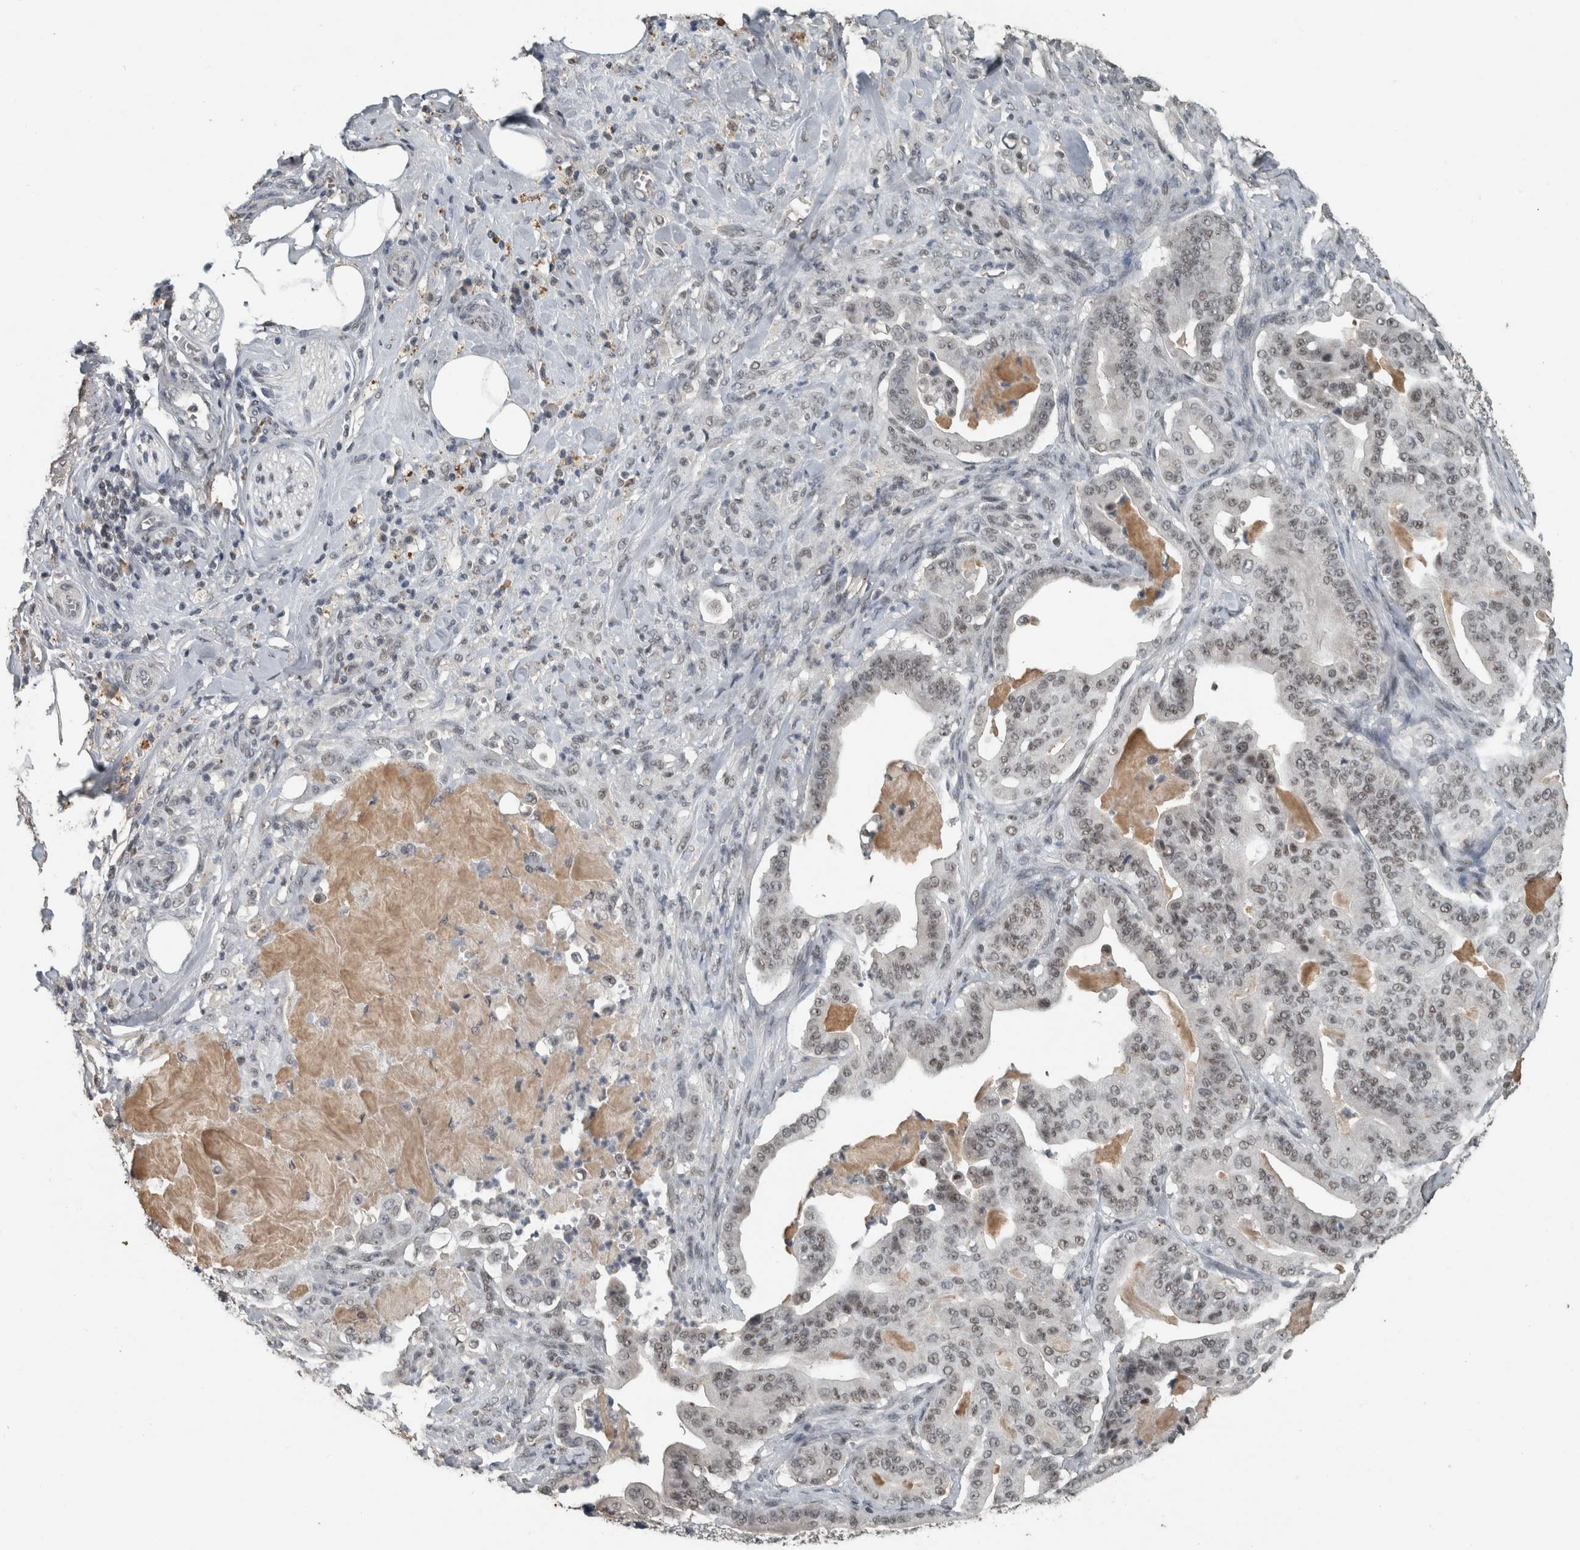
{"staining": {"intensity": "weak", "quantity": ">75%", "location": "nuclear"}, "tissue": "pancreatic cancer", "cell_type": "Tumor cells", "image_type": "cancer", "snomed": [{"axis": "morphology", "description": "Adenocarcinoma, NOS"}, {"axis": "topography", "description": "Pancreas"}], "caption": "Tumor cells exhibit weak nuclear staining in approximately >75% of cells in pancreatic adenocarcinoma.", "gene": "ZNF24", "patient": {"sex": "male", "age": 63}}